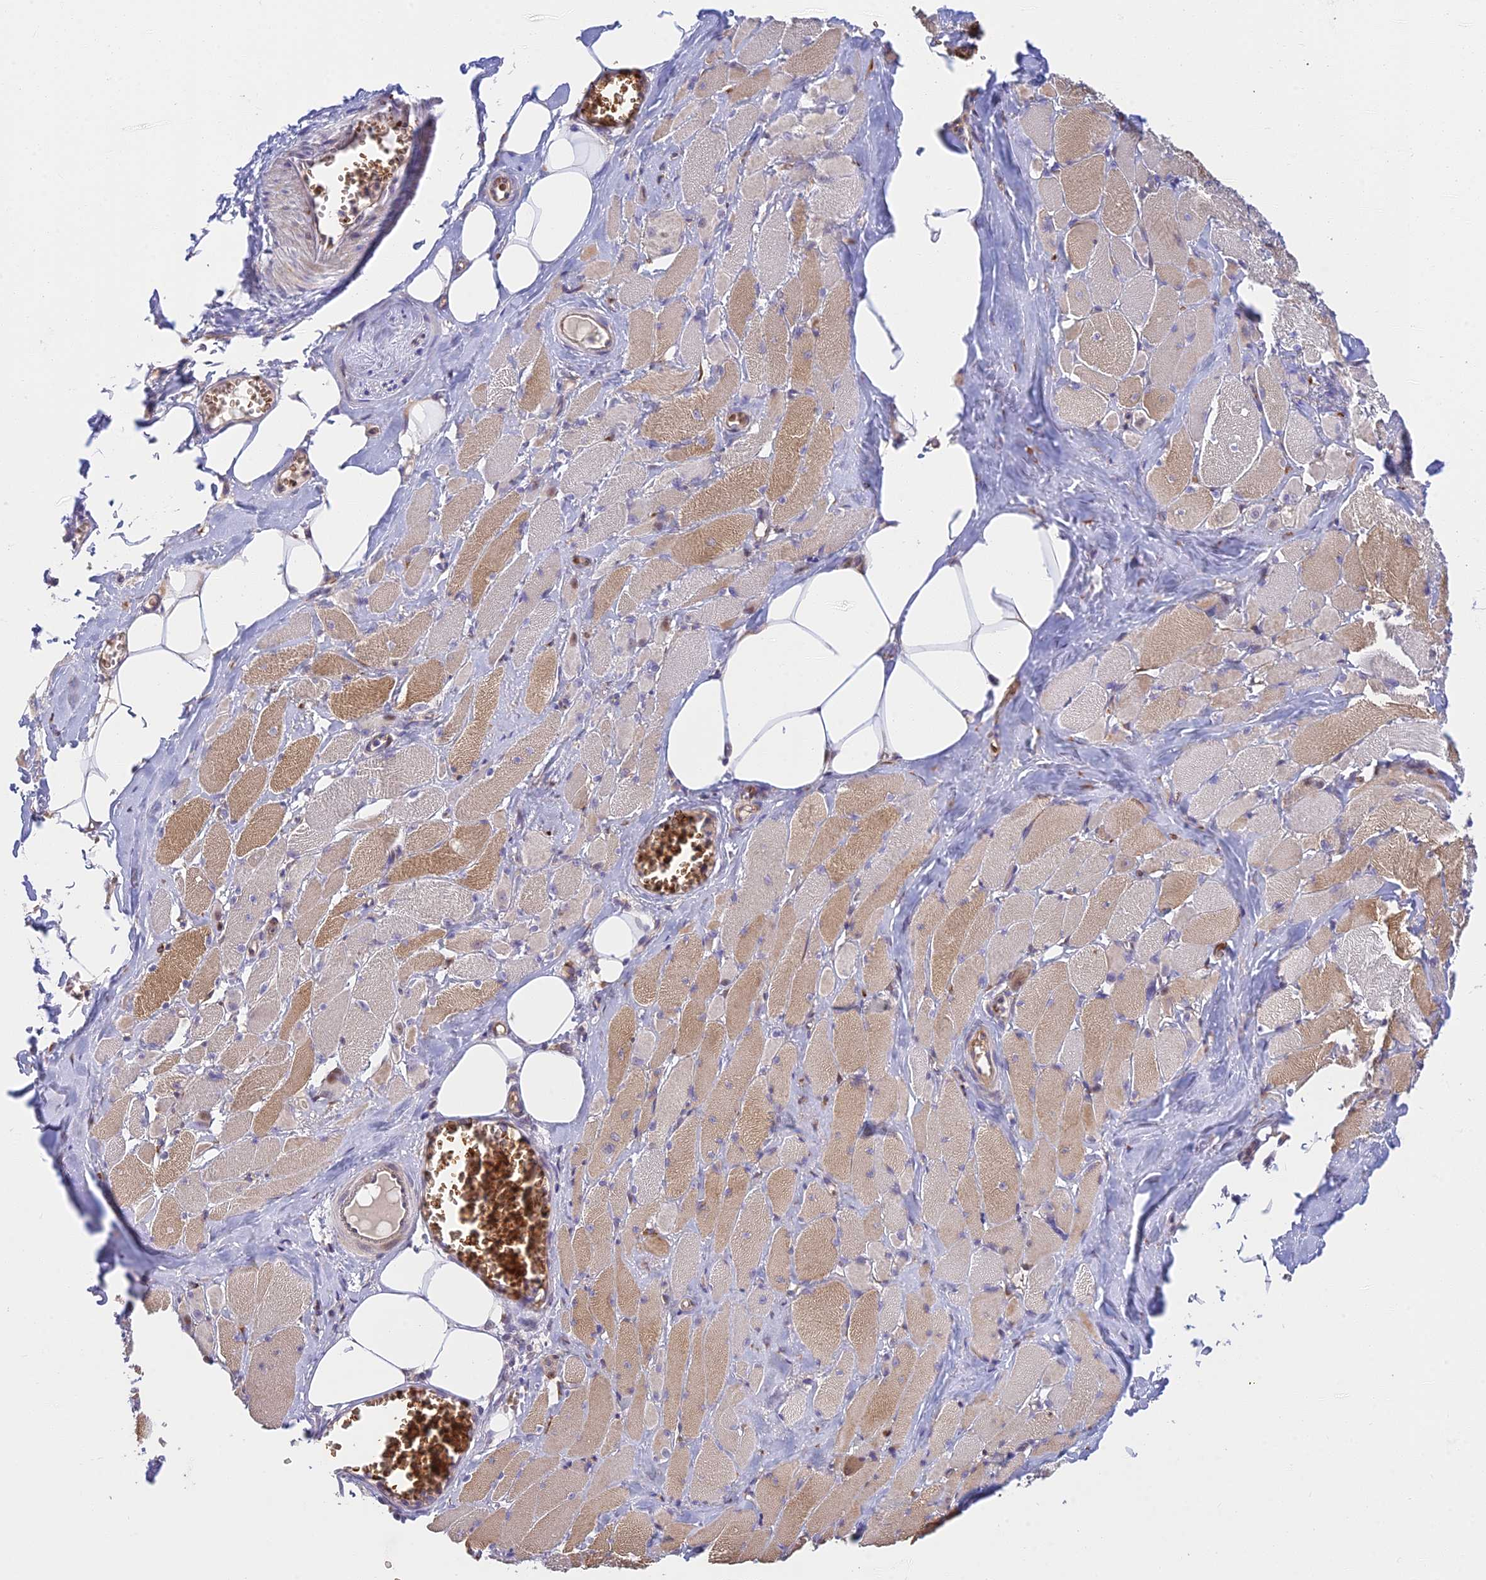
{"staining": {"intensity": "moderate", "quantity": "25%-75%", "location": "cytoplasmic/membranous"}, "tissue": "skeletal muscle", "cell_type": "Myocytes", "image_type": "normal", "snomed": [{"axis": "morphology", "description": "Normal tissue, NOS"}, {"axis": "morphology", "description": "Basal cell carcinoma"}, {"axis": "topography", "description": "Skeletal muscle"}], "caption": "A histopathology image of human skeletal muscle stained for a protein demonstrates moderate cytoplasmic/membranous brown staining in myocytes.", "gene": "UFSP2", "patient": {"sex": "female", "age": 64}}